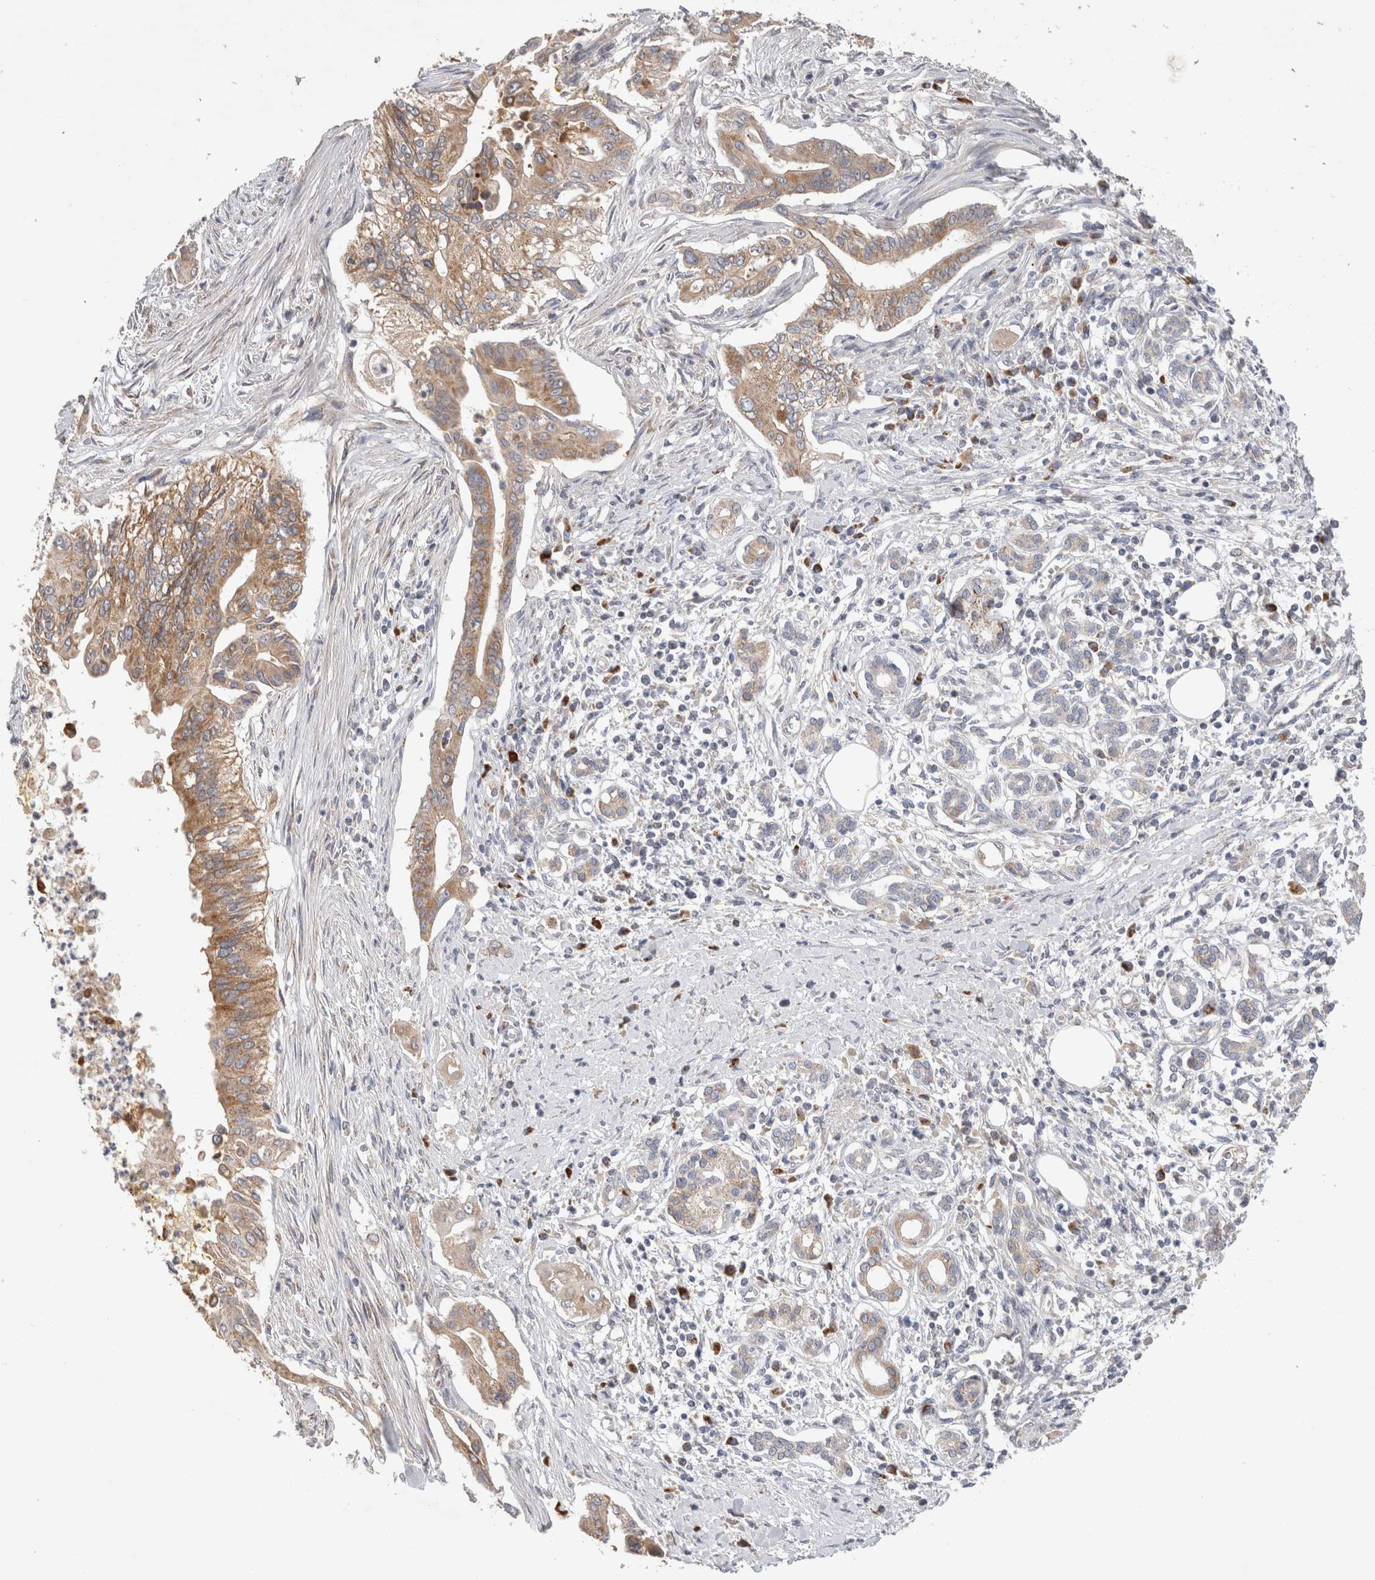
{"staining": {"intensity": "moderate", "quantity": "25%-75%", "location": "cytoplasmic/membranous"}, "tissue": "pancreatic cancer", "cell_type": "Tumor cells", "image_type": "cancer", "snomed": [{"axis": "morphology", "description": "Adenocarcinoma, NOS"}, {"axis": "topography", "description": "Pancreas"}], "caption": "Pancreatic cancer (adenocarcinoma) tissue shows moderate cytoplasmic/membranous positivity in approximately 25%-75% of tumor cells, visualized by immunohistochemistry.", "gene": "IARS2", "patient": {"sex": "male", "age": 58}}